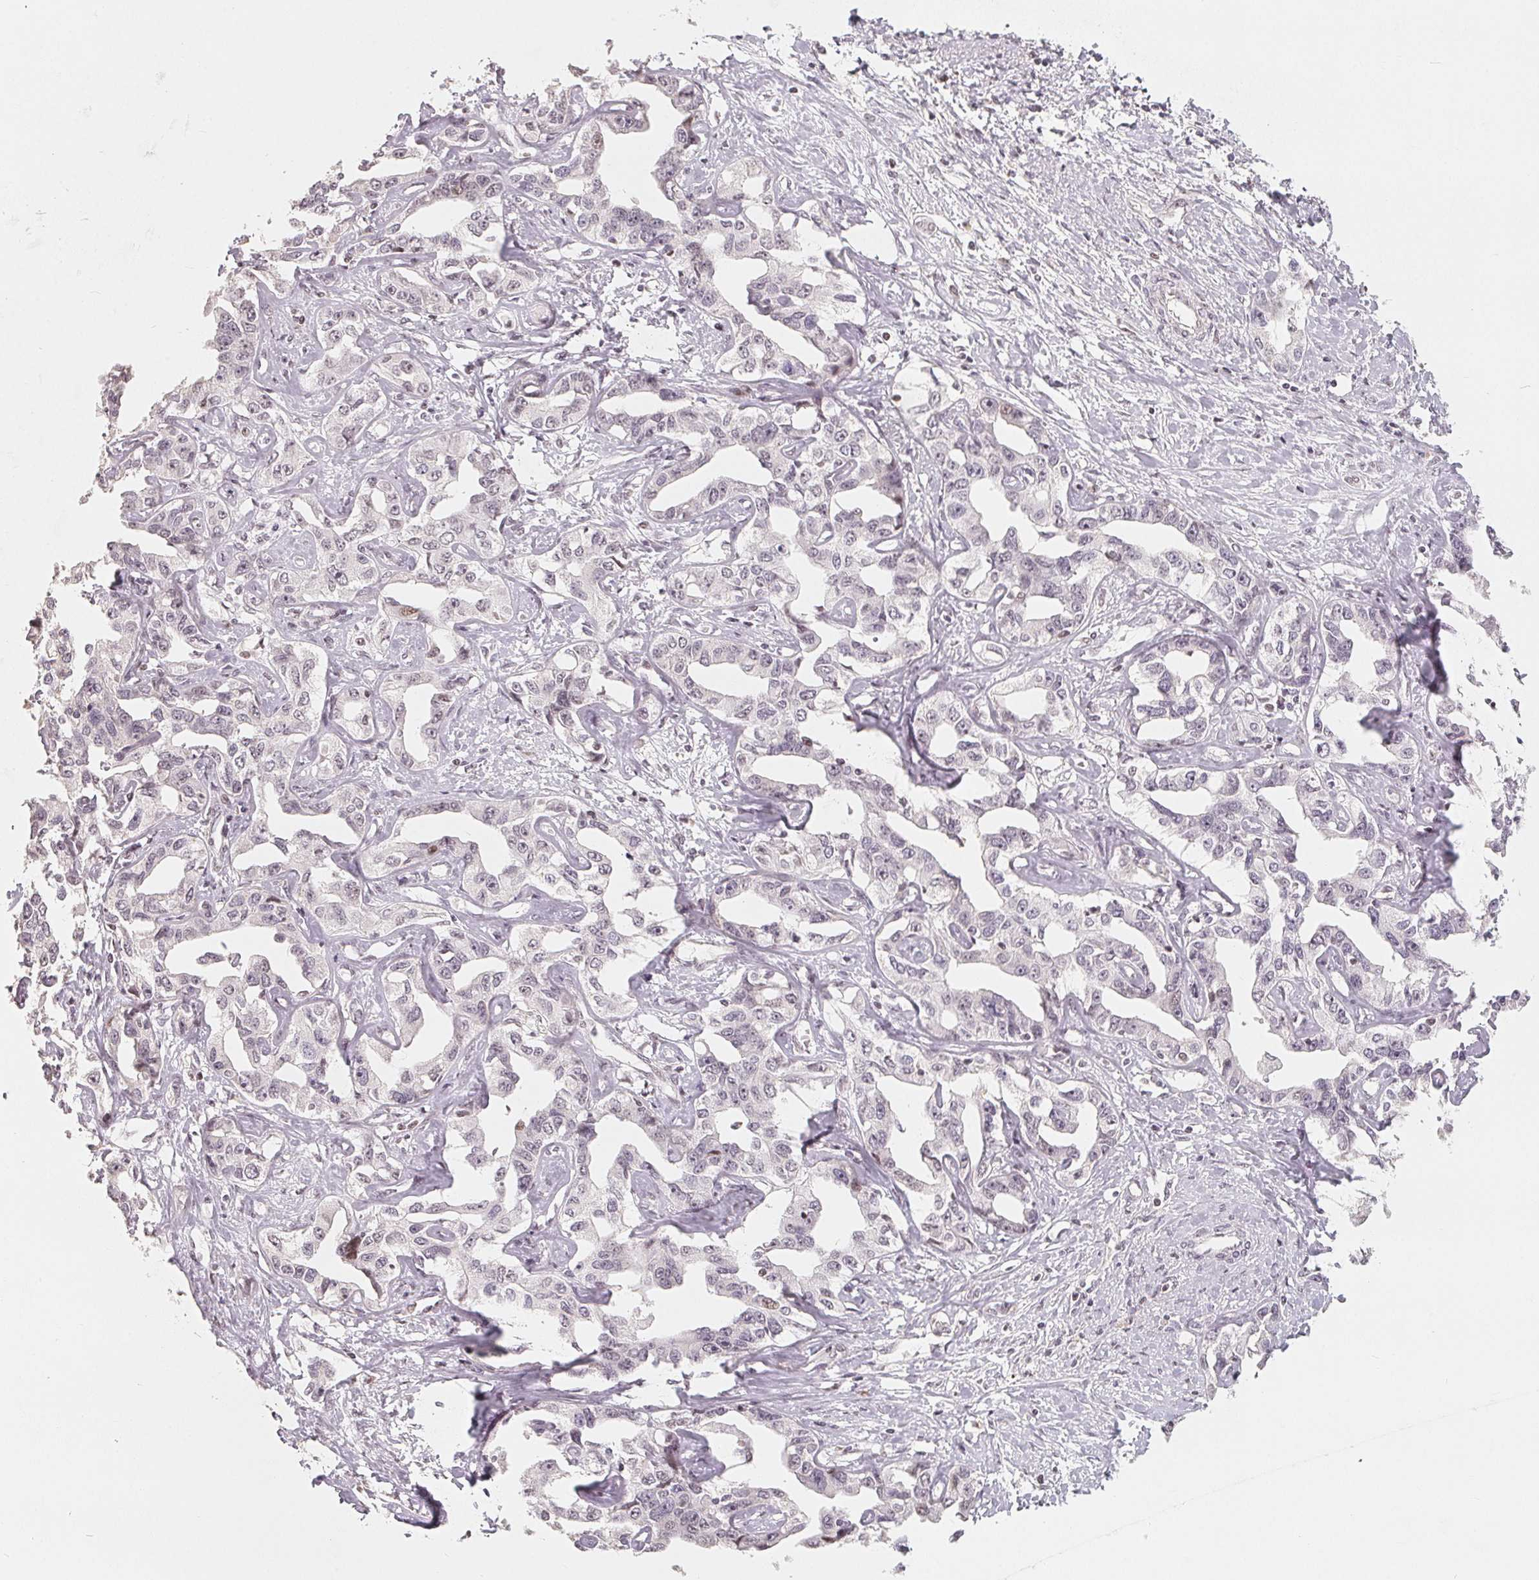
{"staining": {"intensity": "negative", "quantity": "none", "location": "none"}, "tissue": "liver cancer", "cell_type": "Tumor cells", "image_type": "cancer", "snomed": [{"axis": "morphology", "description": "Cholangiocarcinoma"}, {"axis": "topography", "description": "Liver"}], "caption": "Immunohistochemistry (IHC) histopathology image of liver cancer stained for a protein (brown), which displays no expression in tumor cells.", "gene": "CCDC138", "patient": {"sex": "male", "age": 59}}